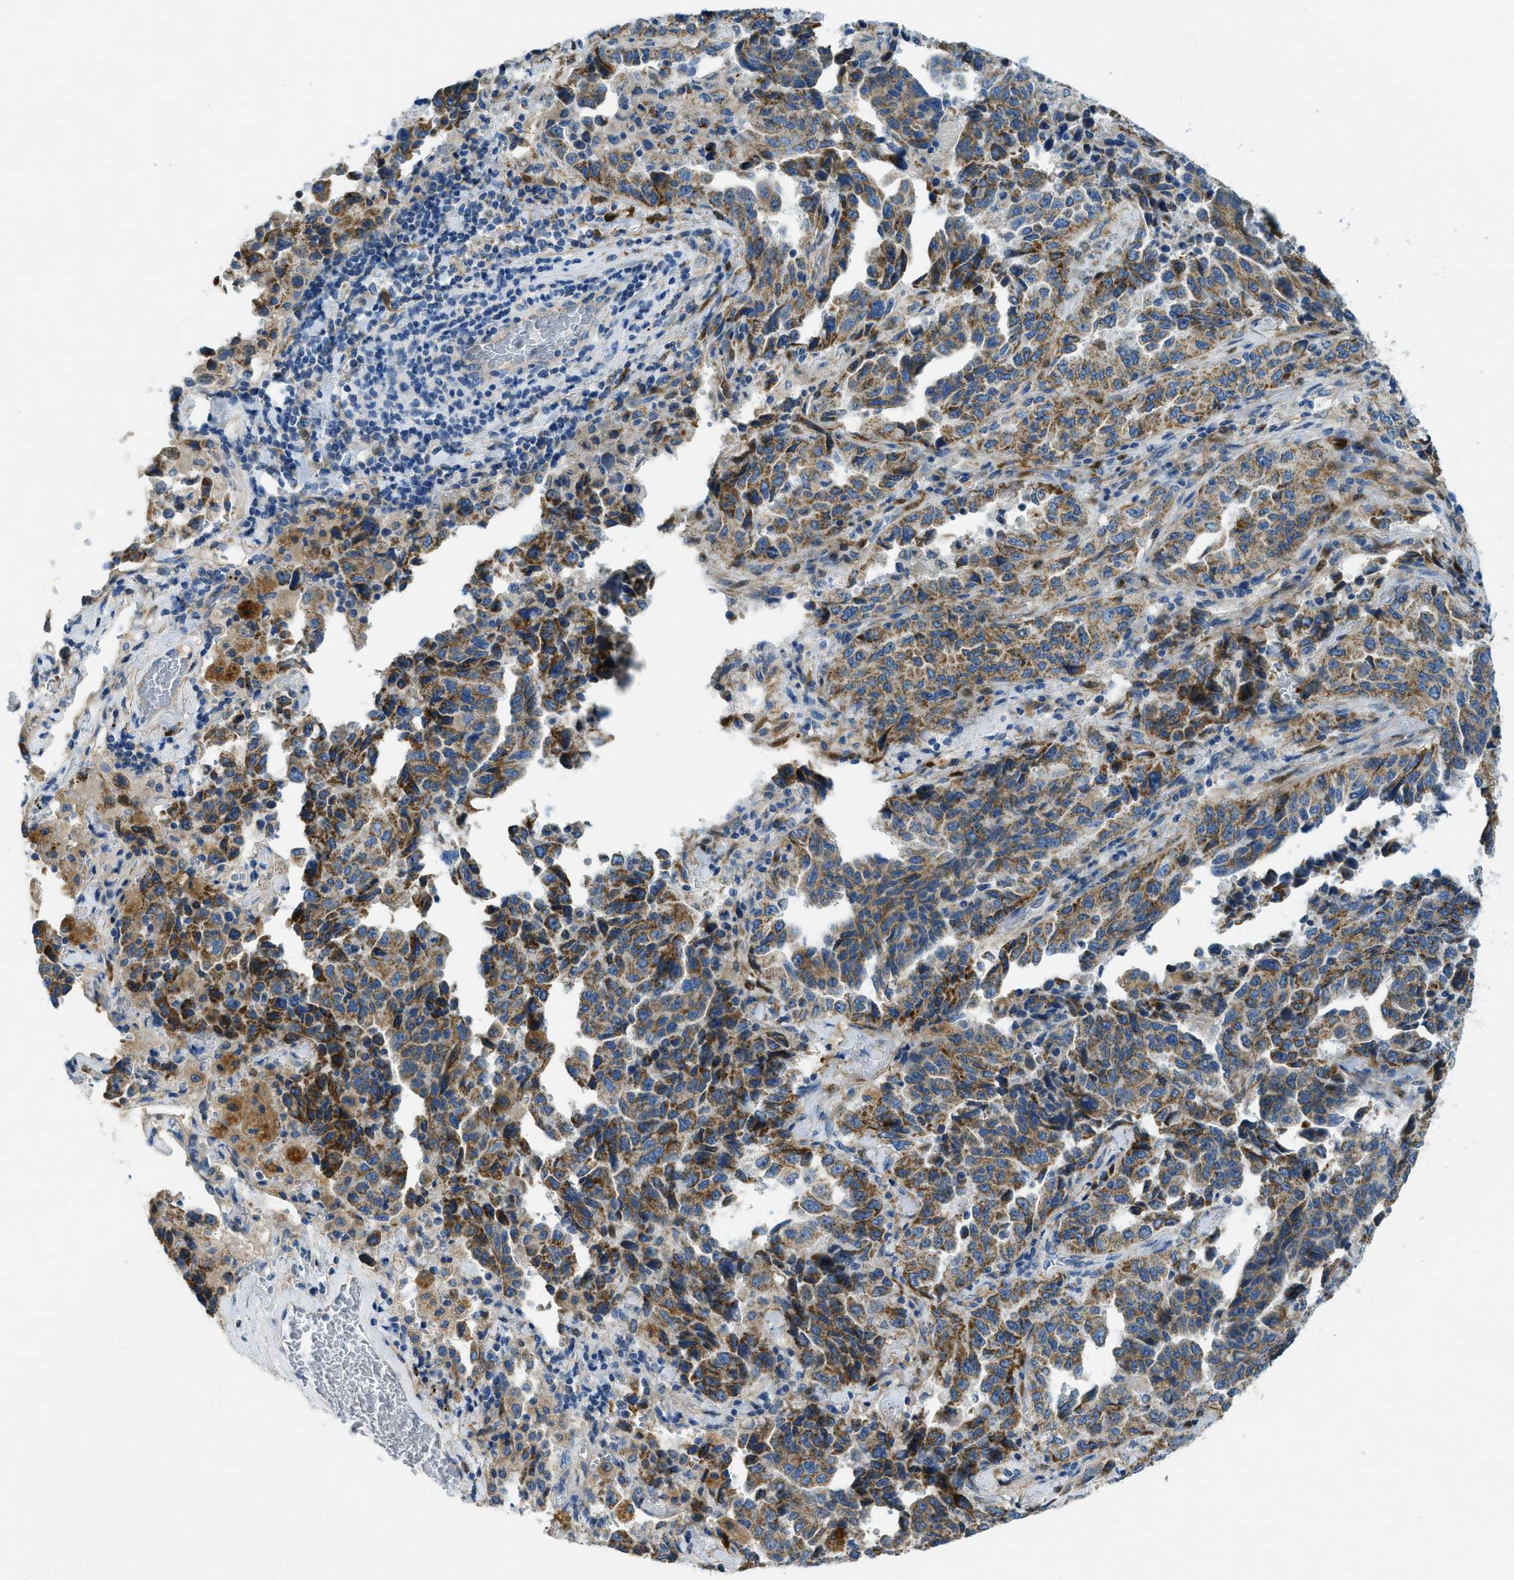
{"staining": {"intensity": "moderate", "quantity": ">75%", "location": "cytoplasmic/membranous"}, "tissue": "lung cancer", "cell_type": "Tumor cells", "image_type": "cancer", "snomed": [{"axis": "morphology", "description": "Adenocarcinoma, NOS"}, {"axis": "topography", "description": "Lung"}], "caption": "Lung adenocarcinoma tissue reveals moderate cytoplasmic/membranous positivity in approximately >75% of tumor cells, visualized by immunohistochemistry.", "gene": "CYGB", "patient": {"sex": "female", "age": 51}}